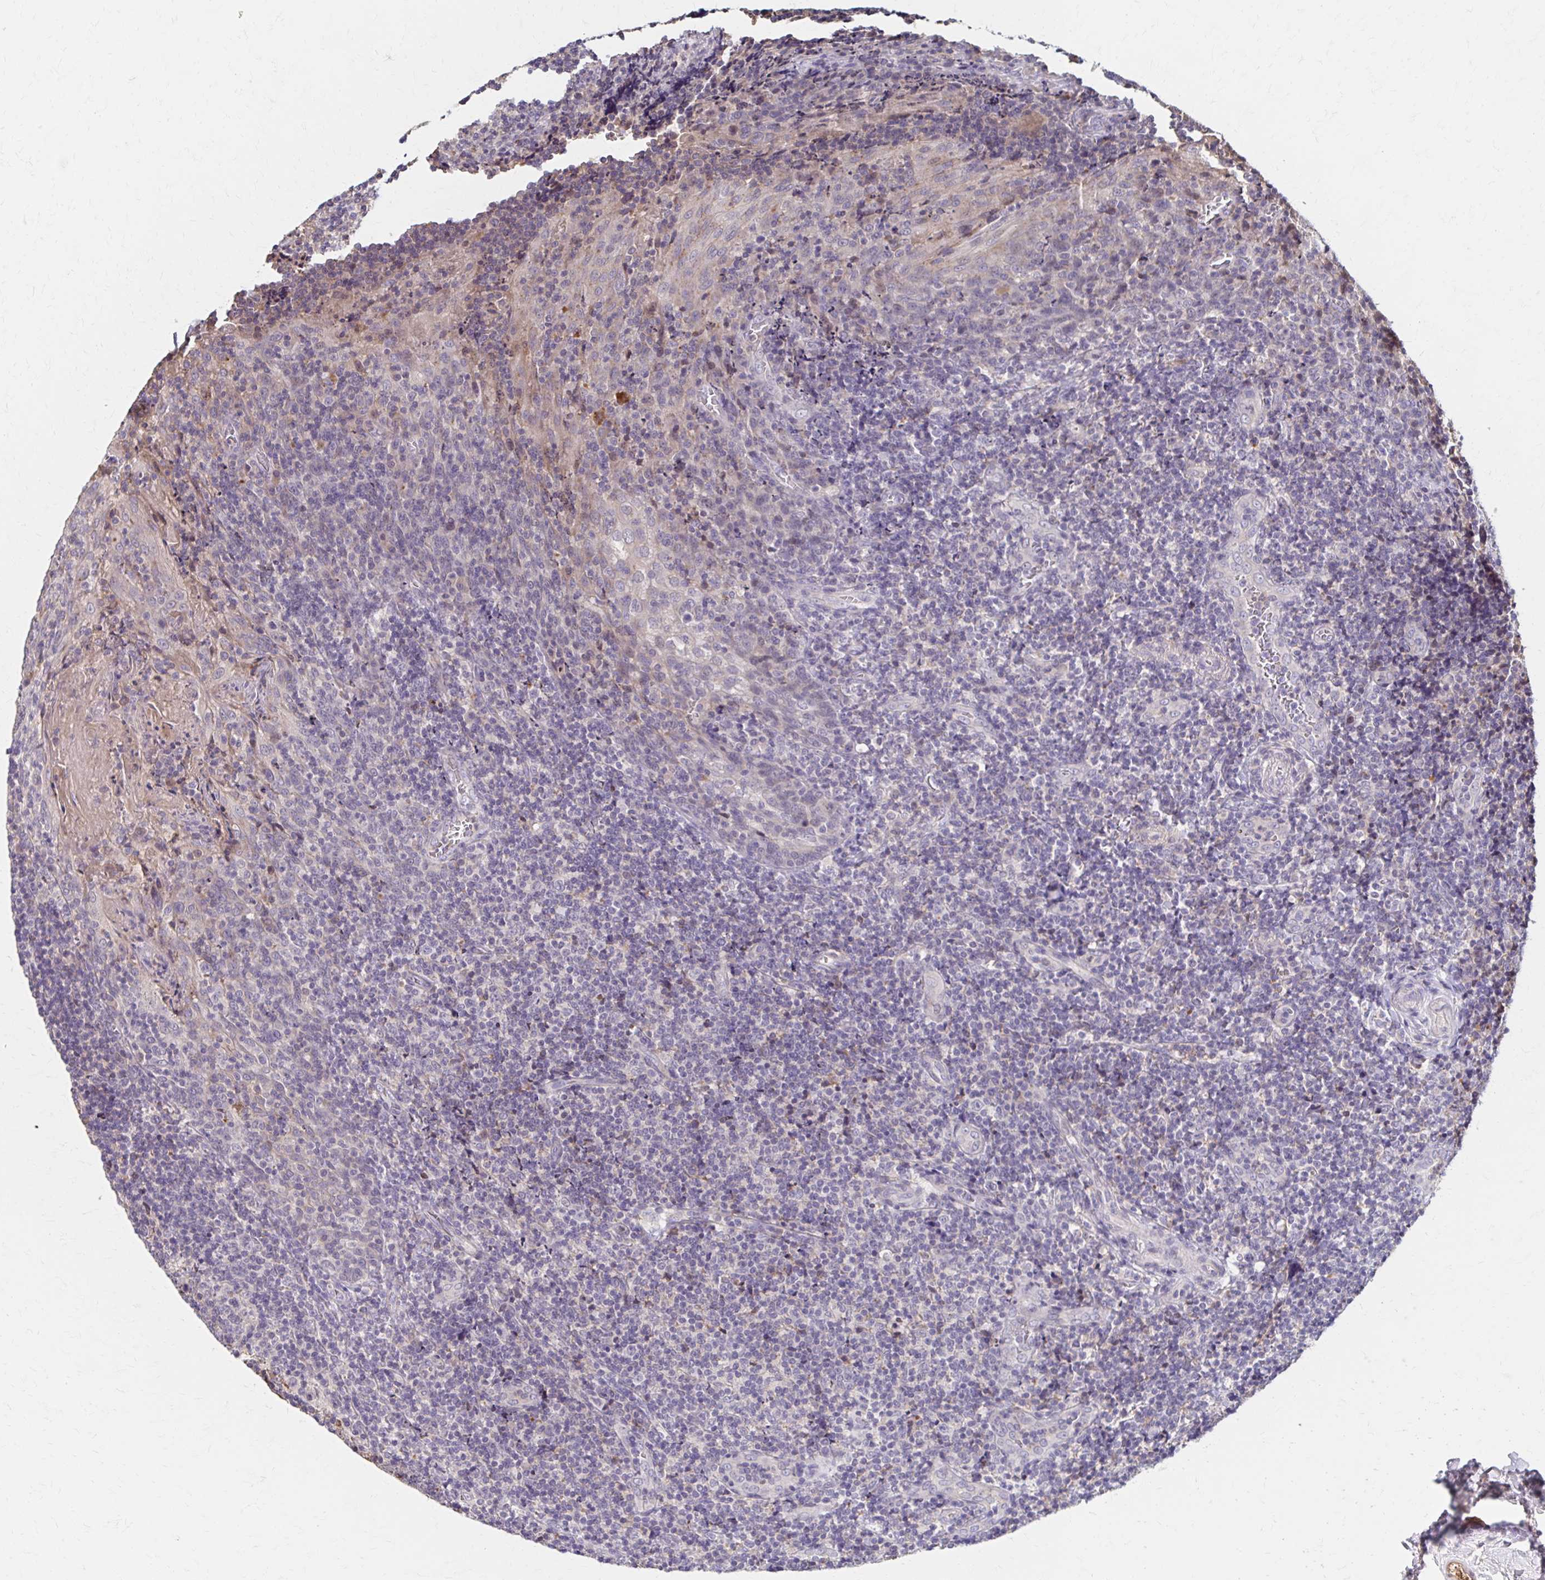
{"staining": {"intensity": "negative", "quantity": "none", "location": "none"}, "tissue": "tonsil", "cell_type": "Germinal center cells", "image_type": "normal", "snomed": [{"axis": "morphology", "description": "Normal tissue, NOS"}, {"axis": "topography", "description": "Tonsil"}], "caption": "Protein analysis of benign tonsil reveals no significant expression in germinal center cells. The staining was performed using DAB to visualize the protein expression in brown, while the nuclei were stained in blue with hematoxylin (Magnification: 20x).", "gene": "HMGCS2", "patient": {"sex": "male", "age": 17}}